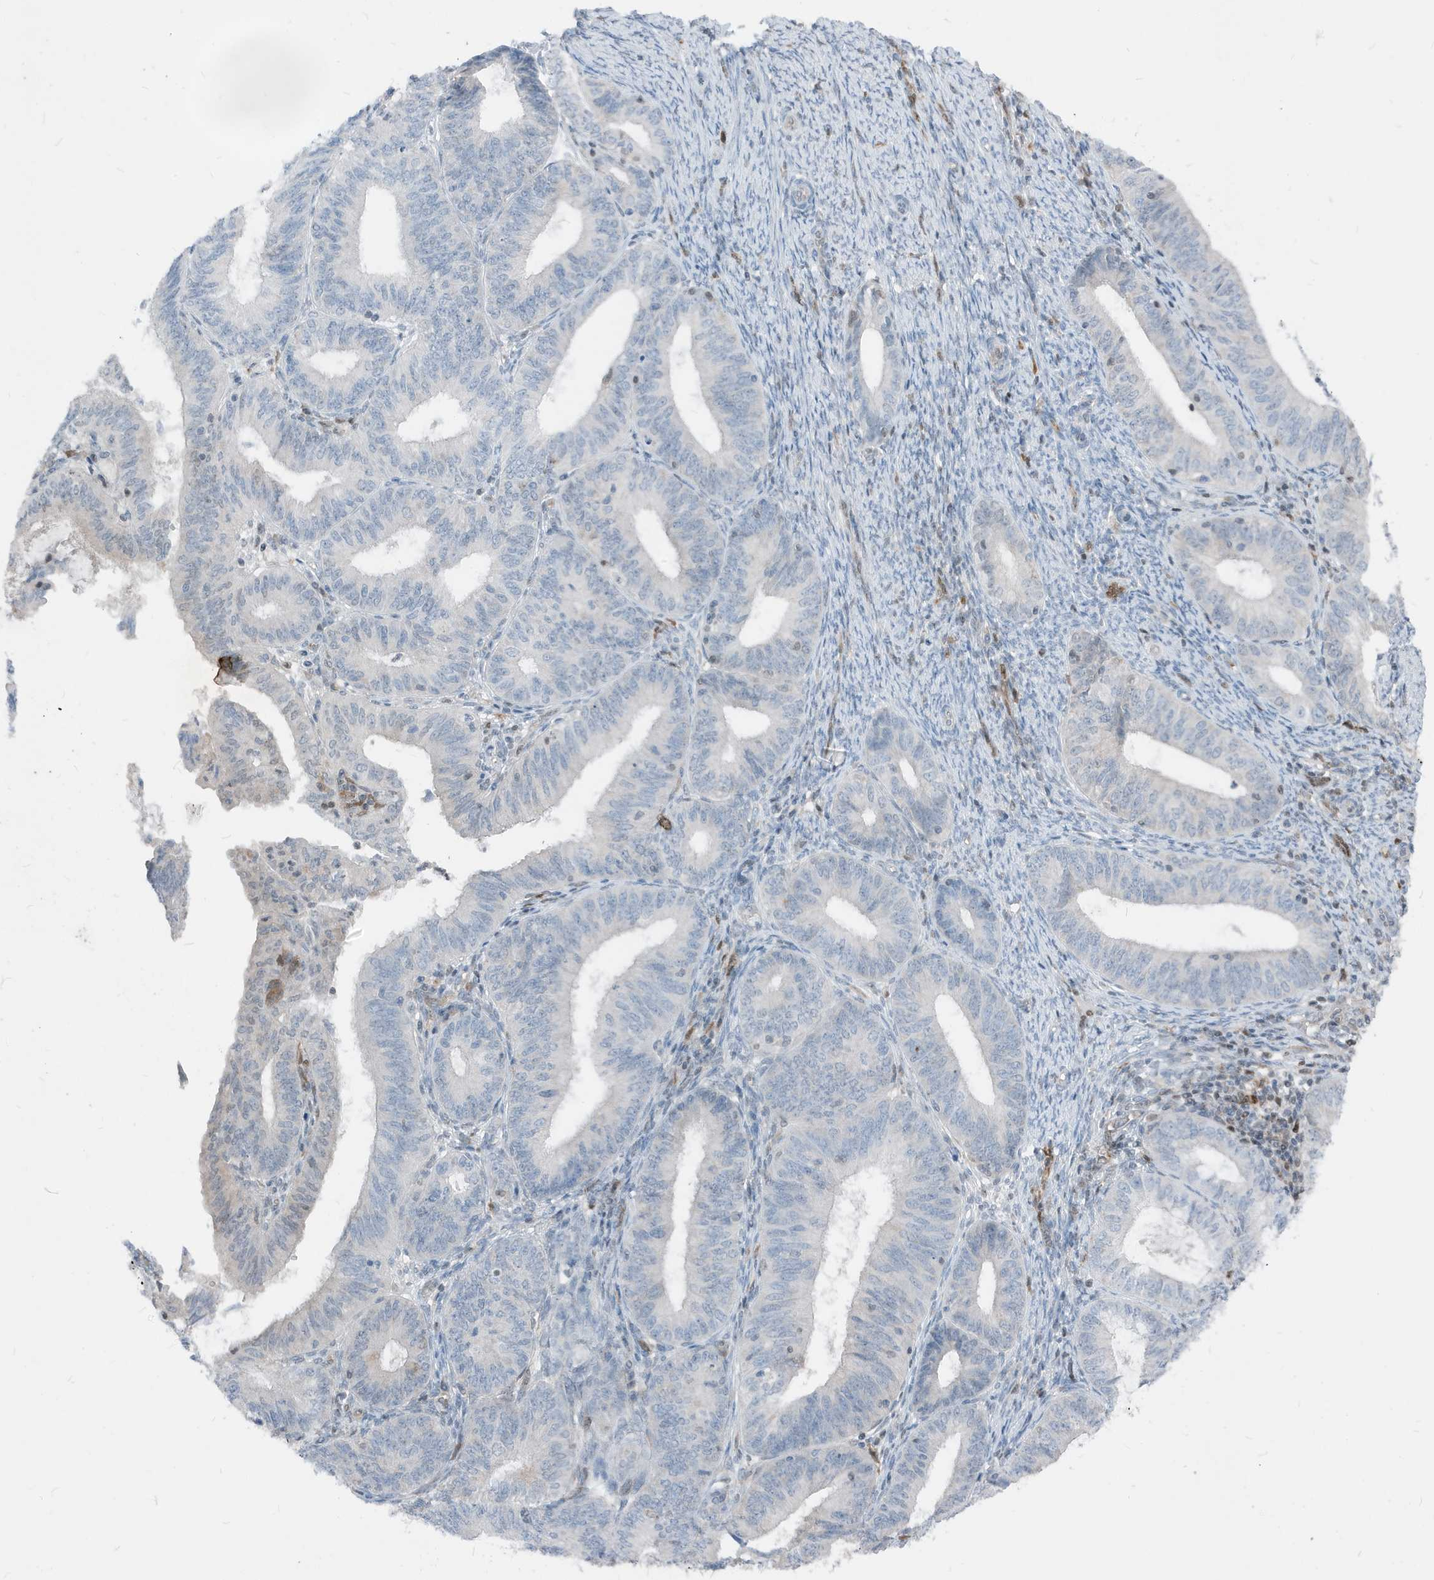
{"staining": {"intensity": "weak", "quantity": "<25%", "location": "cytoplasmic/membranous,nuclear"}, "tissue": "endometrial cancer", "cell_type": "Tumor cells", "image_type": "cancer", "snomed": [{"axis": "morphology", "description": "Adenocarcinoma, NOS"}, {"axis": "topography", "description": "Endometrium"}], "caption": "Immunohistochemistry (IHC) image of human adenocarcinoma (endometrial) stained for a protein (brown), which reveals no staining in tumor cells.", "gene": "NCOA7", "patient": {"sex": "female", "age": 51}}